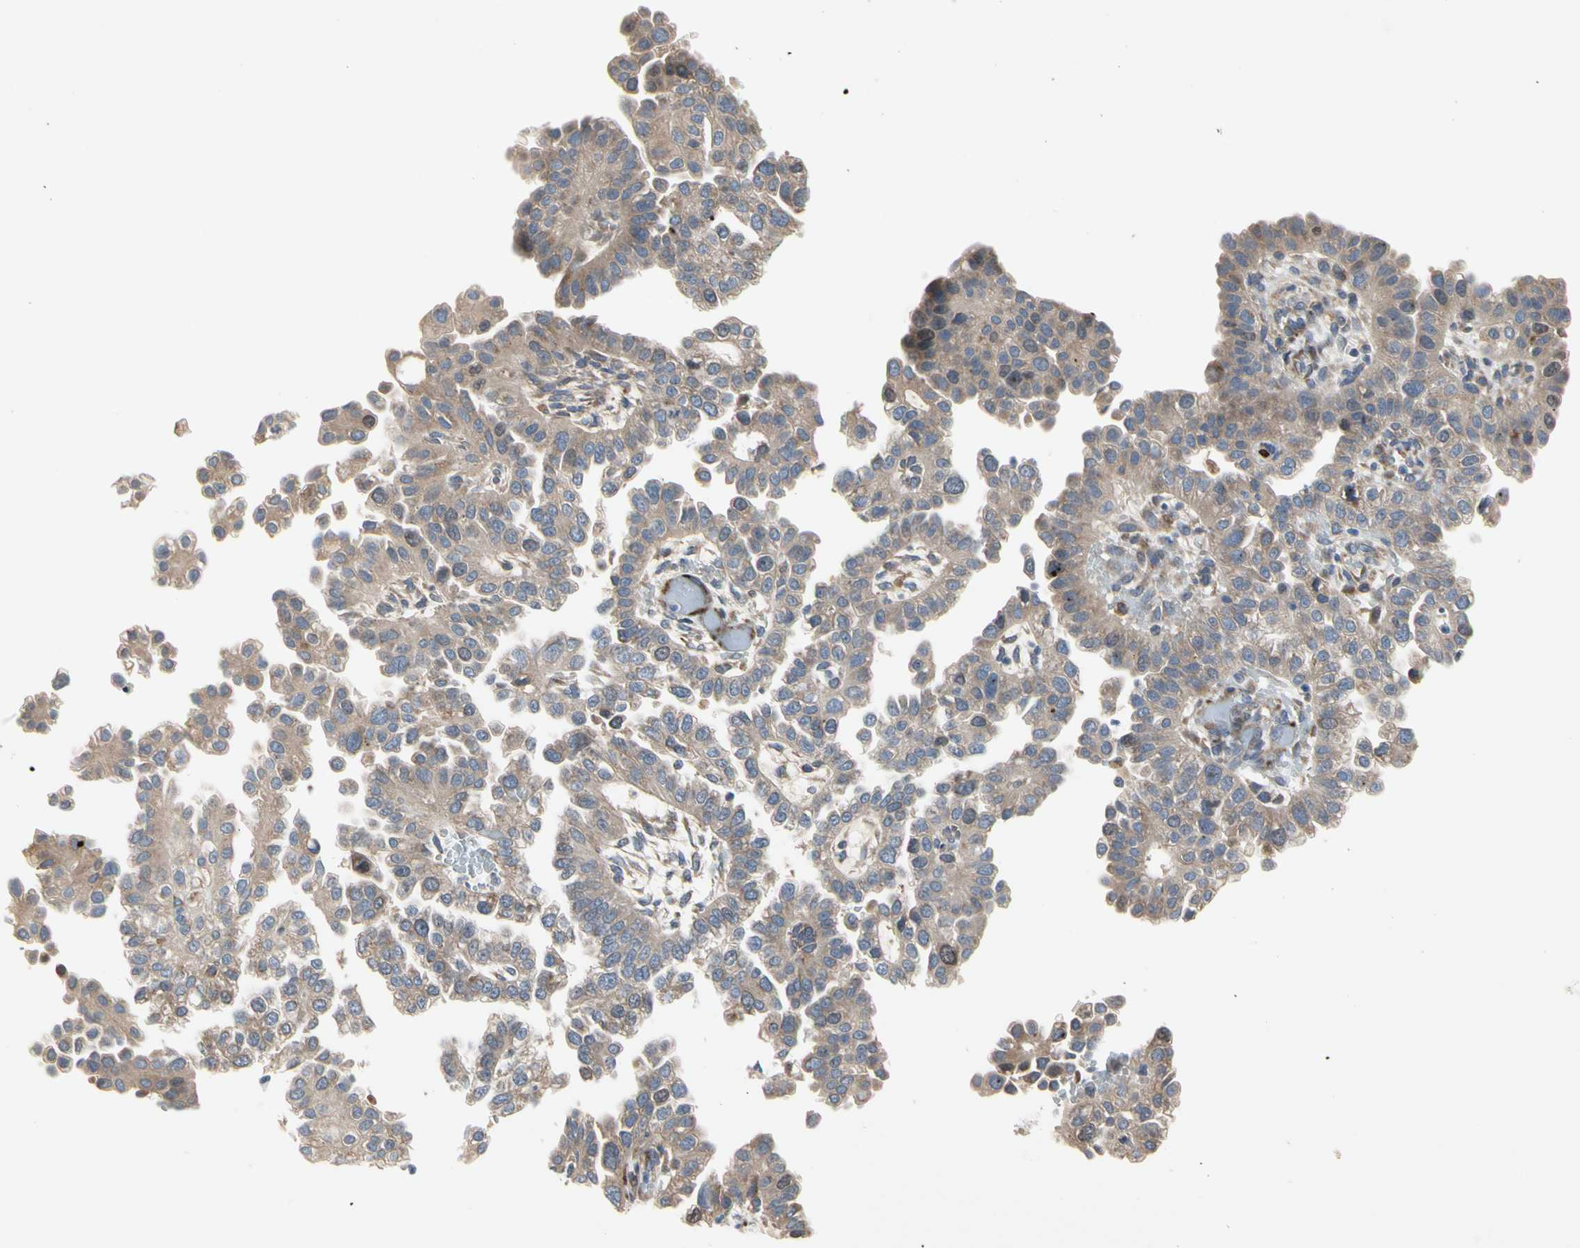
{"staining": {"intensity": "weak", "quantity": ">75%", "location": "cytoplasmic/membranous"}, "tissue": "endometrial cancer", "cell_type": "Tumor cells", "image_type": "cancer", "snomed": [{"axis": "morphology", "description": "Adenocarcinoma, NOS"}, {"axis": "topography", "description": "Endometrium"}], "caption": "Approximately >75% of tumor cells in human endometrial cancer (adenocarcinoma) show weak cytoplasmic/membranous protein positivity as visualized by brown immunohistochemical staining.", "gene": "MMEL1", "patient": {"sex": "female", "age": 85}}